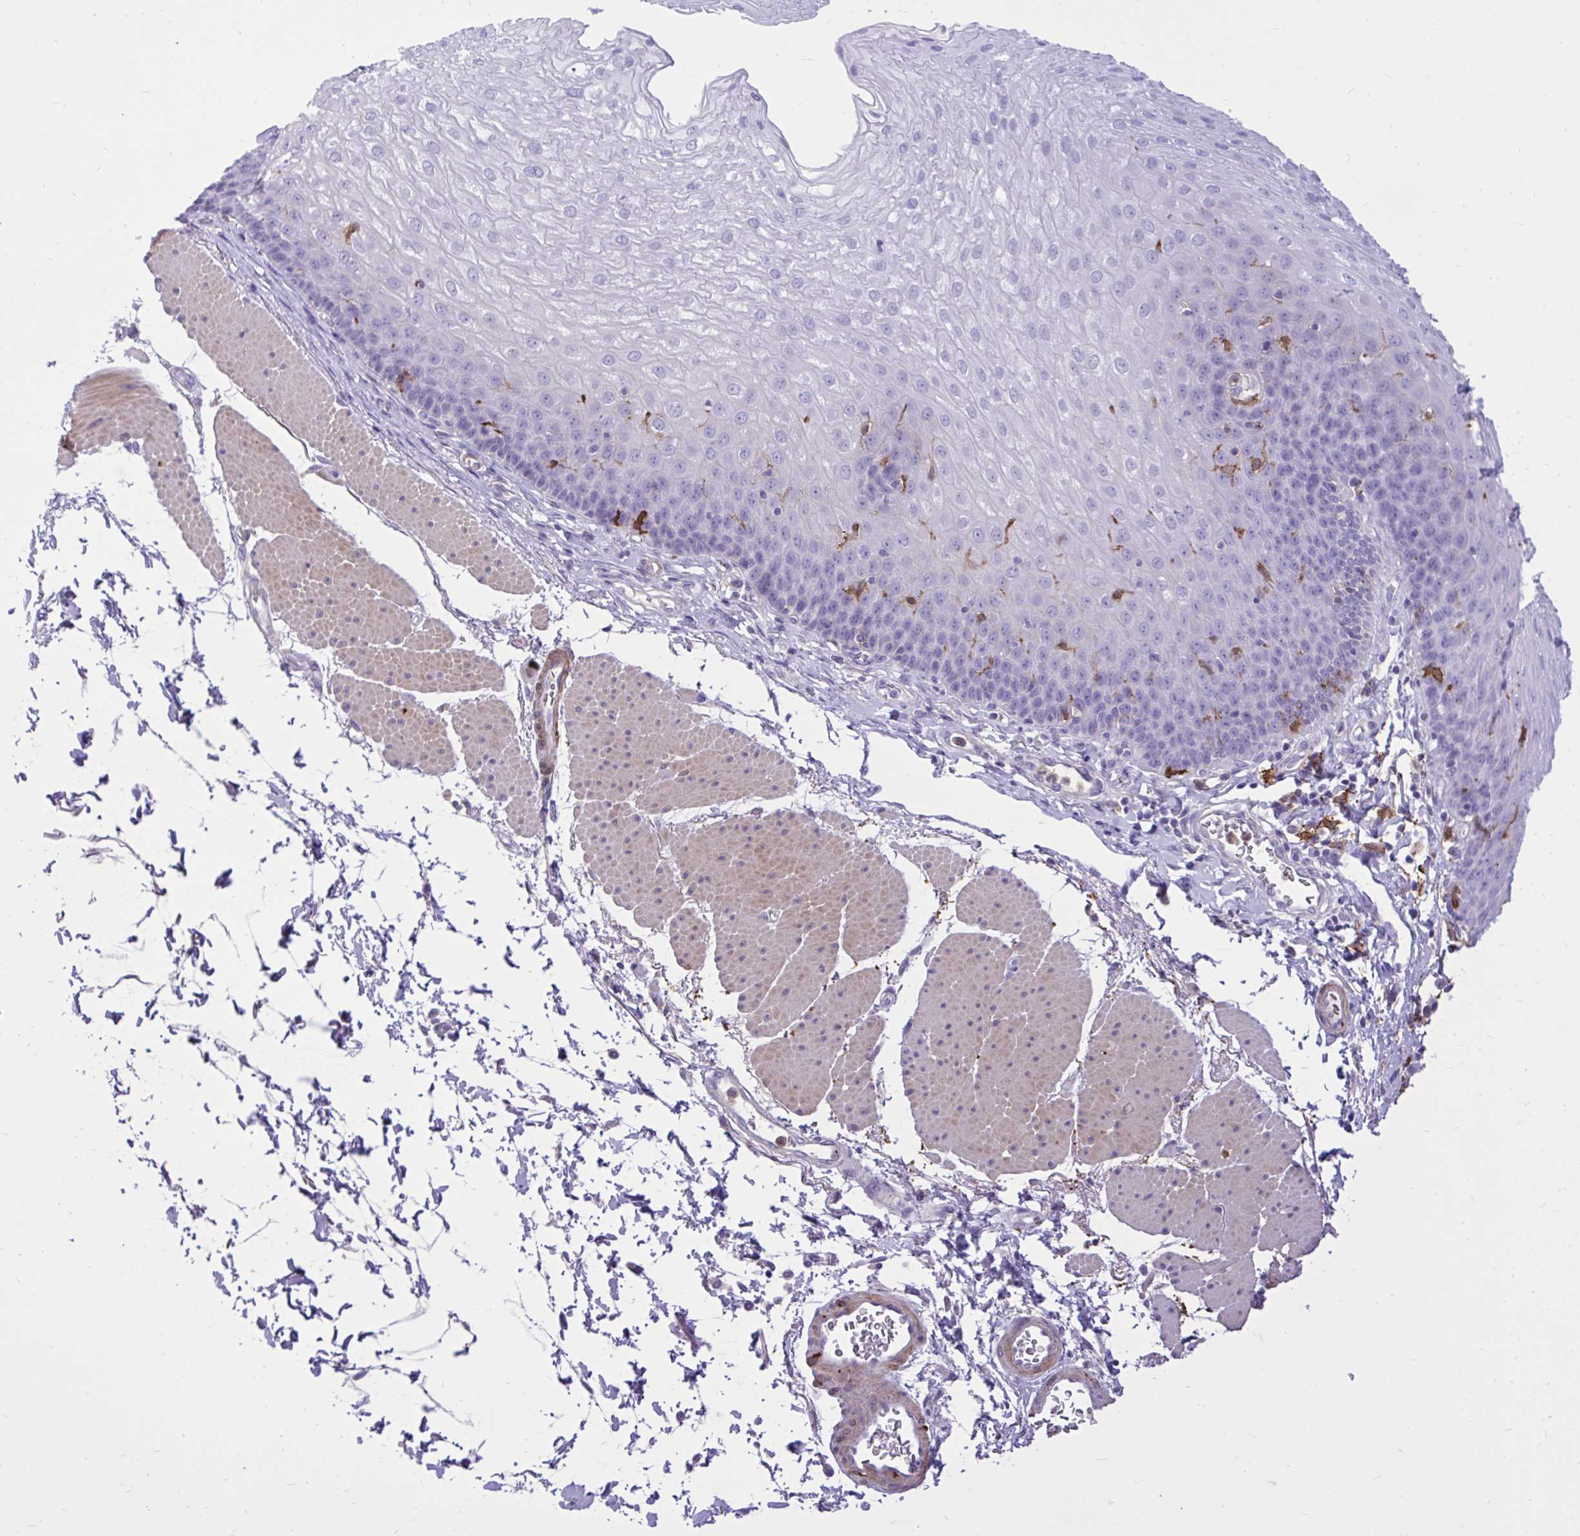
{"staining": {"intensity": "negative", "quantity": "none", "location": "none"}, "tissue": "esophagus", "cell_type": "Squamous epithelial cells", "image_type": "normal", "snomed": [{"axis": "morphology", "description": "Normal tissue, NOS"}, {"axis": "topography", "description": "Esophagus"}], "caption": "Squamous epithelial cells show no significant positivity in normal esophagus. Nuclei are stained in blue.", "gene": "TLR7", "patient": {"sex": "female", "age": 81}}